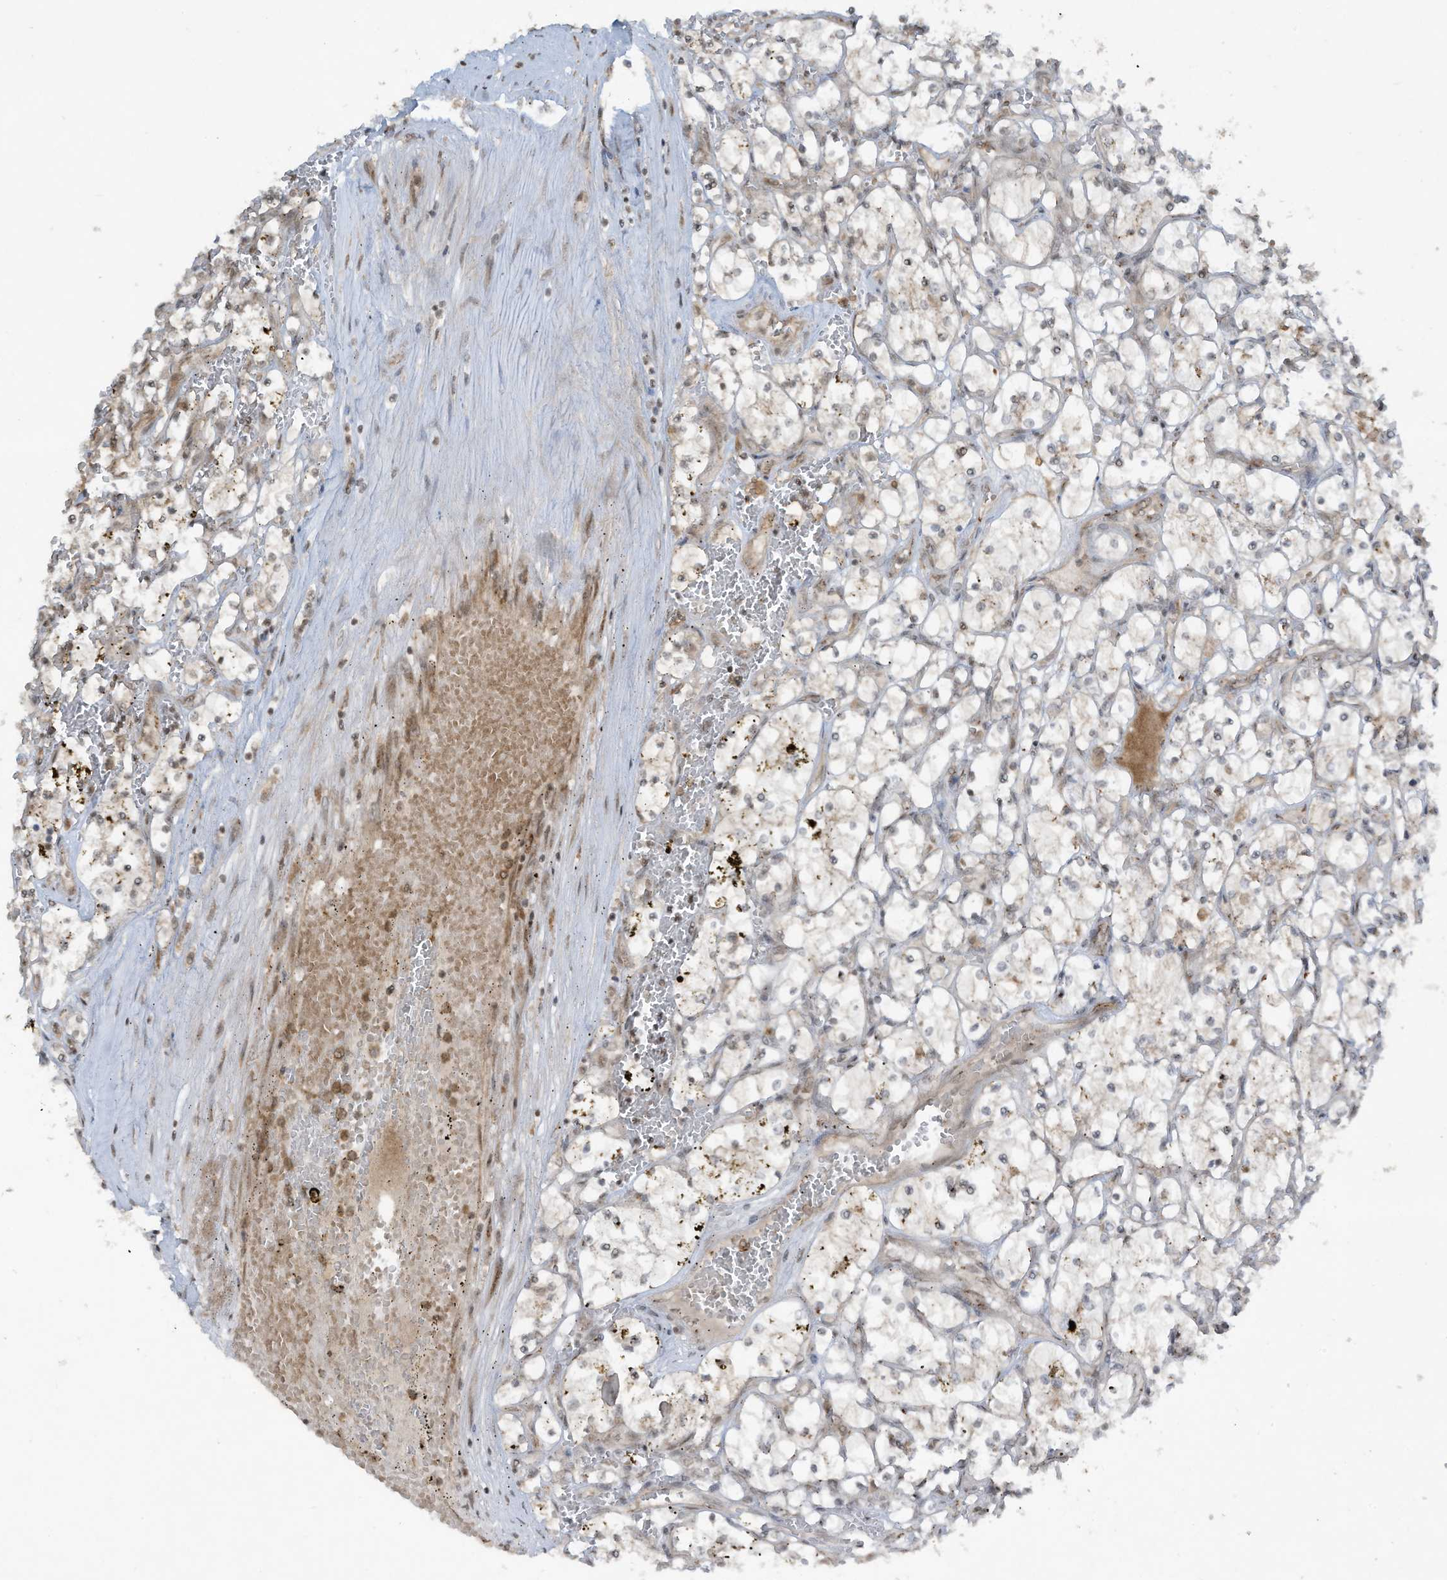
{"staining": {"intensity": "weak", "quantity": "<25%", "location": "cytoplasmic/membranous"}, "tissue": "renal cancer", "cell_type": "Tumor cells", "image_type": "cancer", "snomed": [{"axis": "morphology", "description": "Adenocarcinoma, NOS"}, {"axis": "topography", "description": "Kidney"}], "caption": "DAB (3,3'-diaminobenzidine) immunohistochemical staining of adenocarcinoma (renal) exhibits no significant staining in tumor cells. The staining is performed using DAB (3,3'-diaminobenzidine) brown chromogen with nuclei counter-stained in using hematoxylin.", "gene": "CERT1", "patient": {"sex": "female", "age": 69}}